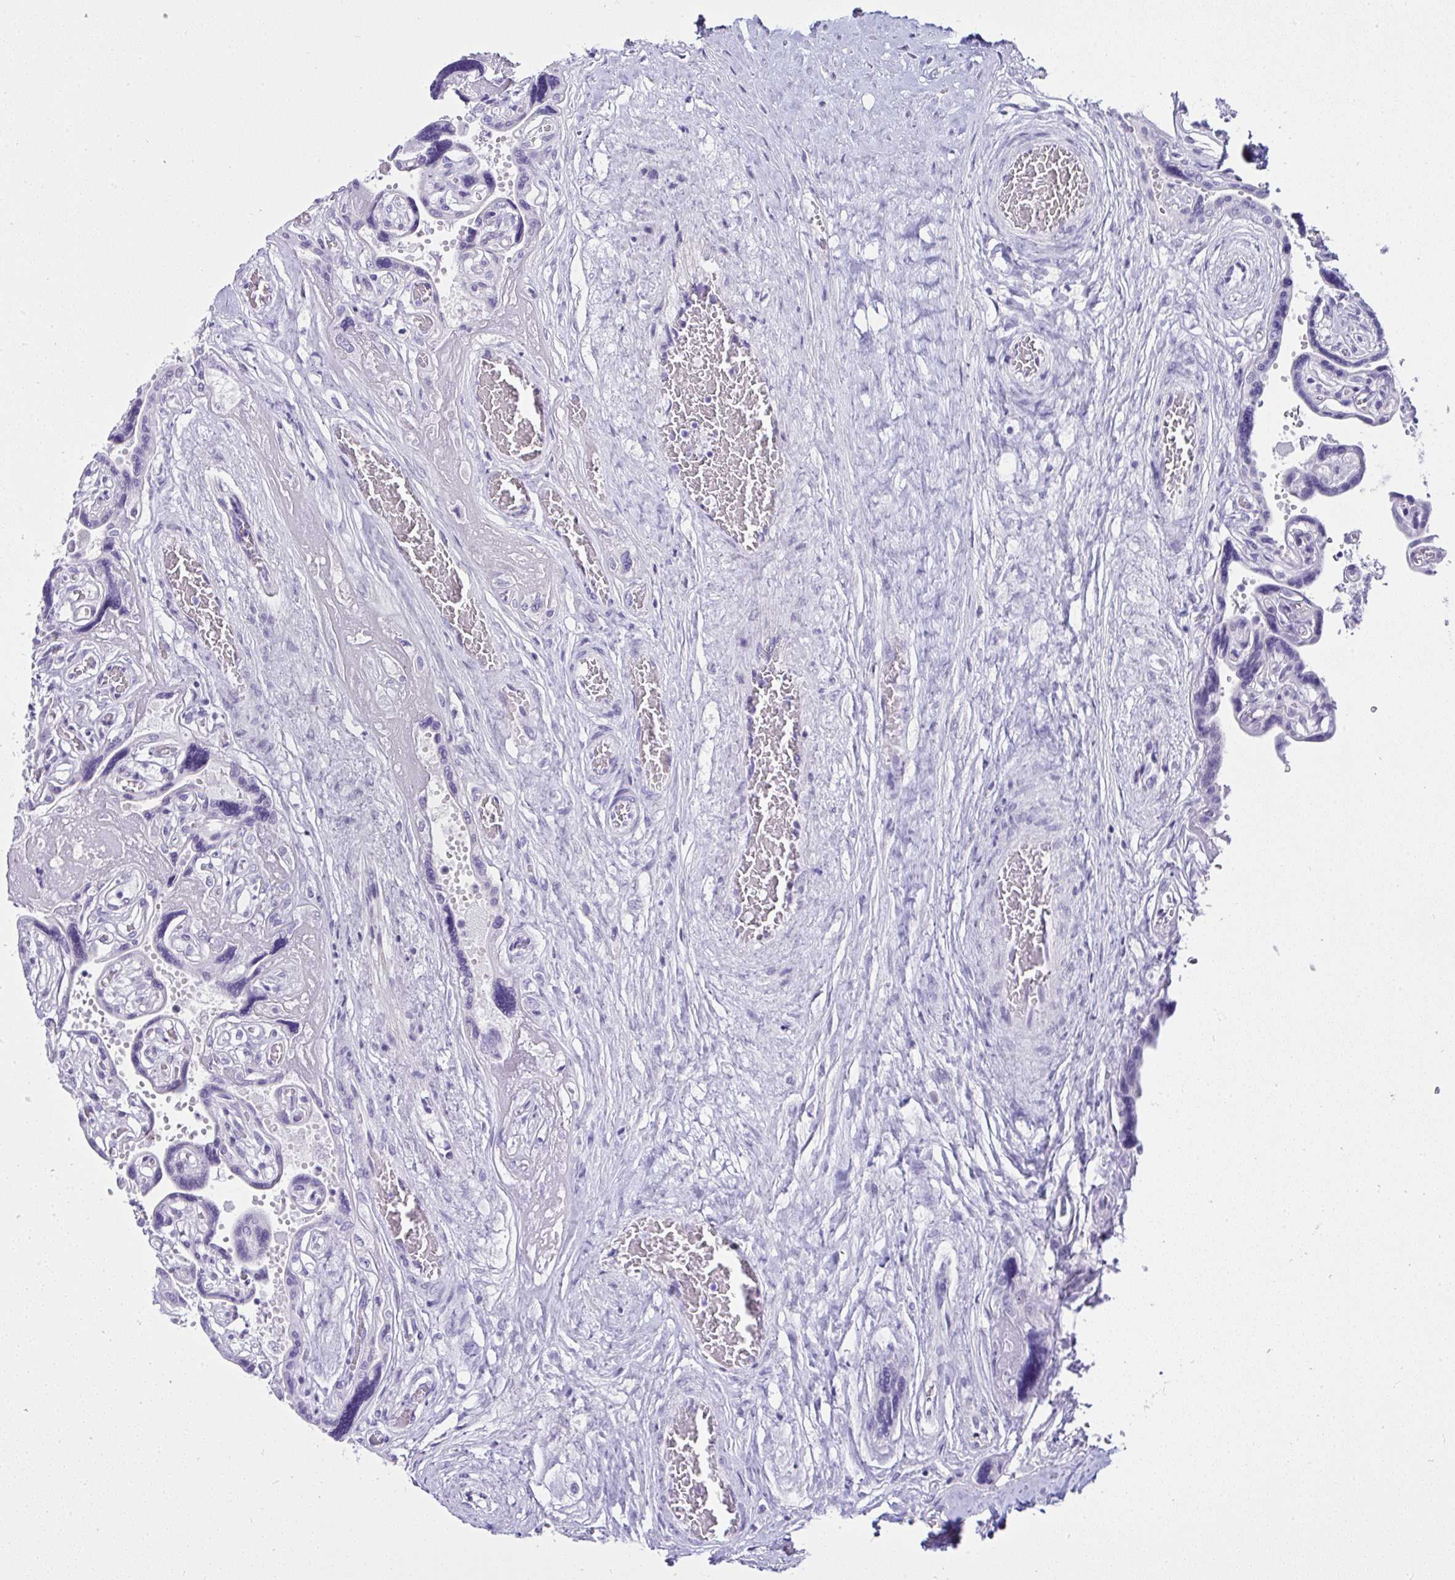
{"staining": {"intensity": "negative", "quantity": "none", "location": "none"}, "tissue": "placenta", "cell_type": "Decidual cells", "image_type": "normal", "snomed": [{"axis": "morphology", "description": "Normal tissue, NOS"}, {"axis": "topography", "description": "Placenta"}], "caption": "The IHC image has no significant positivity in decidual cells of placenta. The staining is performed using DAB brown chromogen with nuclei counter-stained in using hematoxylin.", "gene": "RNF183", "patient": {"sex": "female", "age": 32}}